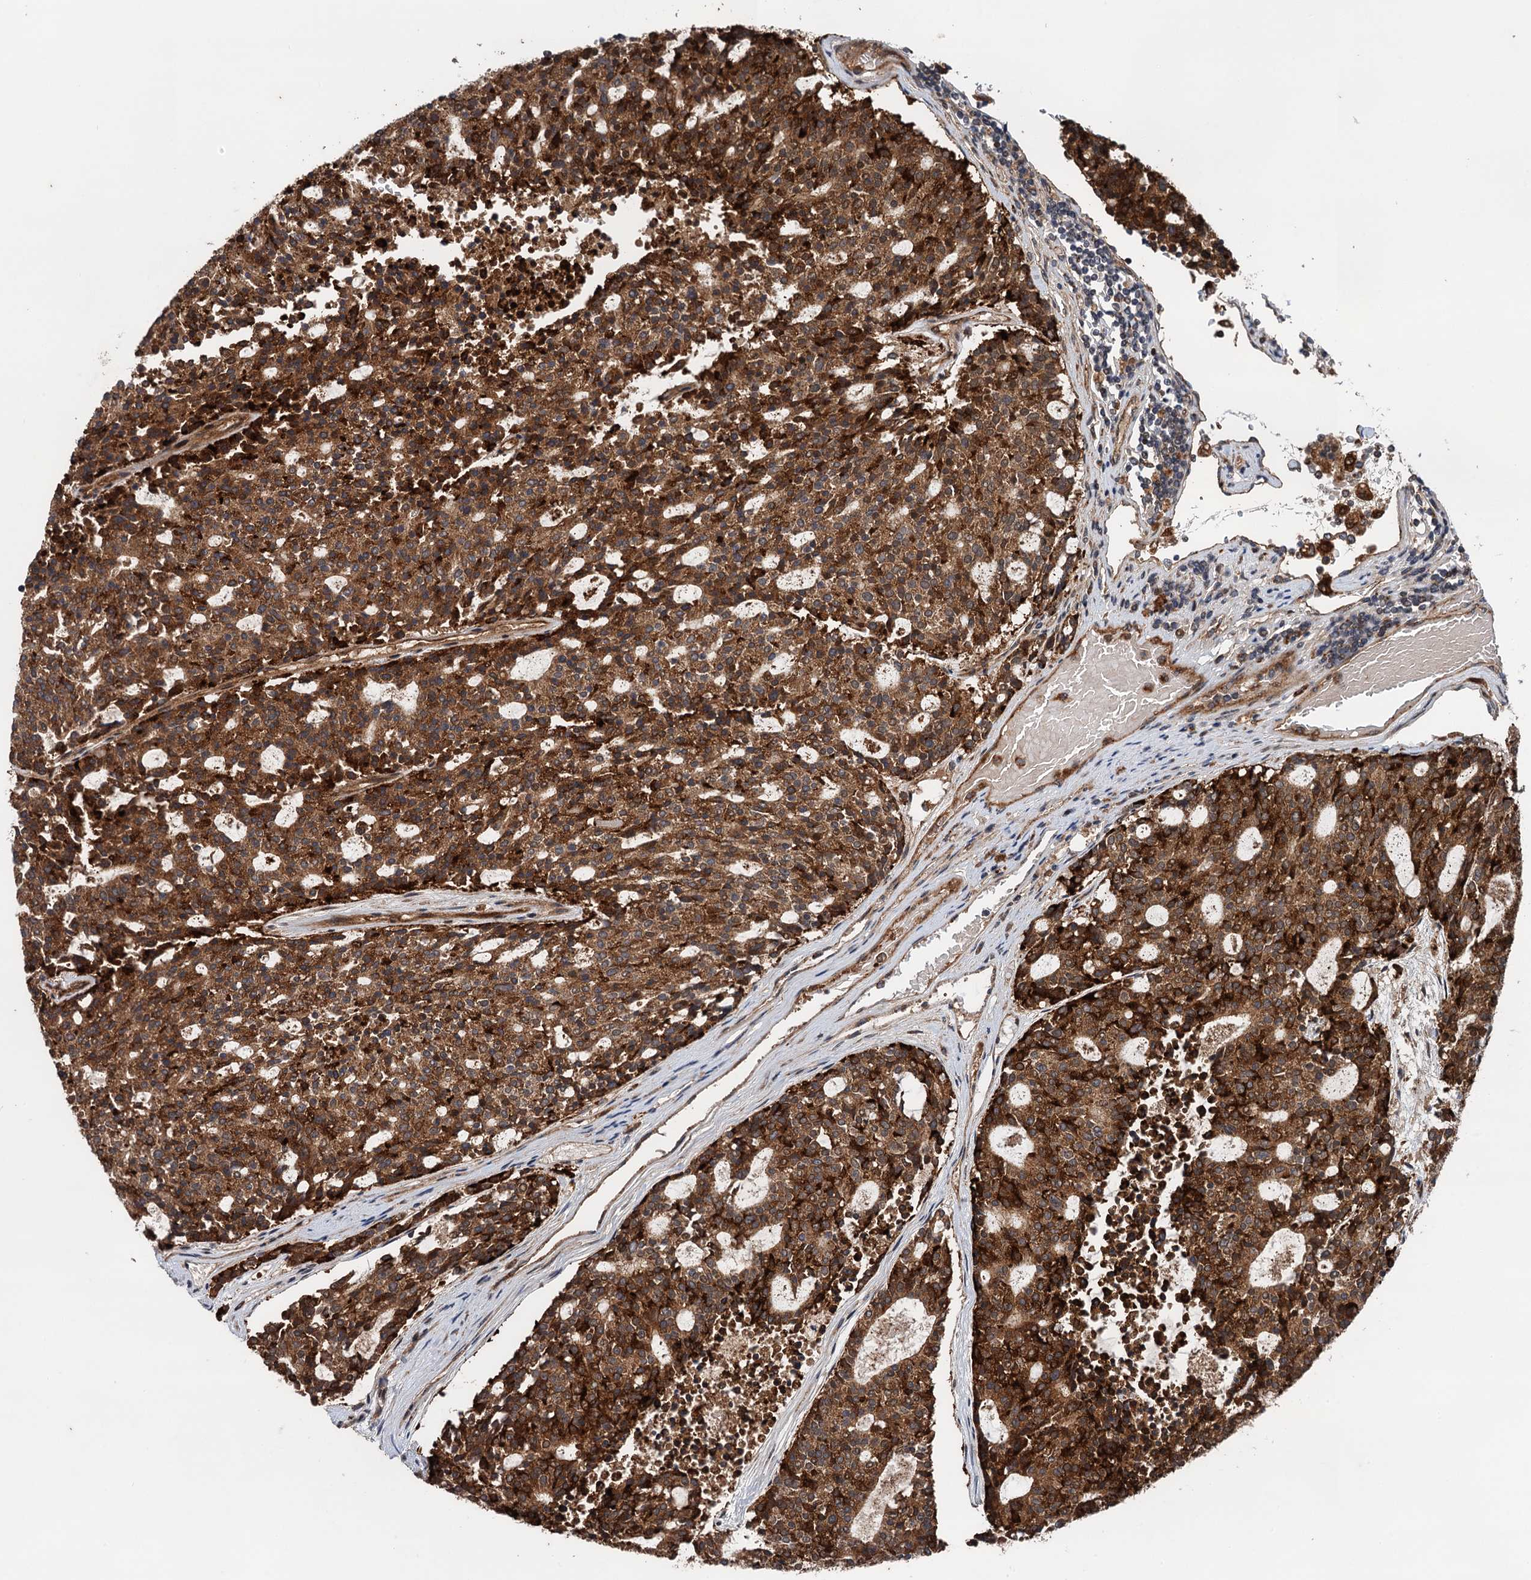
{"staining": {"intensity": "strong", "quantity": ">75%", "location": "cytoplasmic/membranous"}, "tissue": "carcinoid", "cell_type": "Tumor cells", "image_type": "cancer", "snomed": [{"axis": "morphology", "description": "Carcinoid, malignant, NOS"}, {"axis": "topography", "description": "Pancreas"}], "caption": "Carcinoid (malignant) stained for a protein (brown) reveals strong cytoplasmic/membranous positive expression in approximately >75% of tumor cells.", "gene": "NLRP10", "patient": {"sex": "female", "age": 54}}